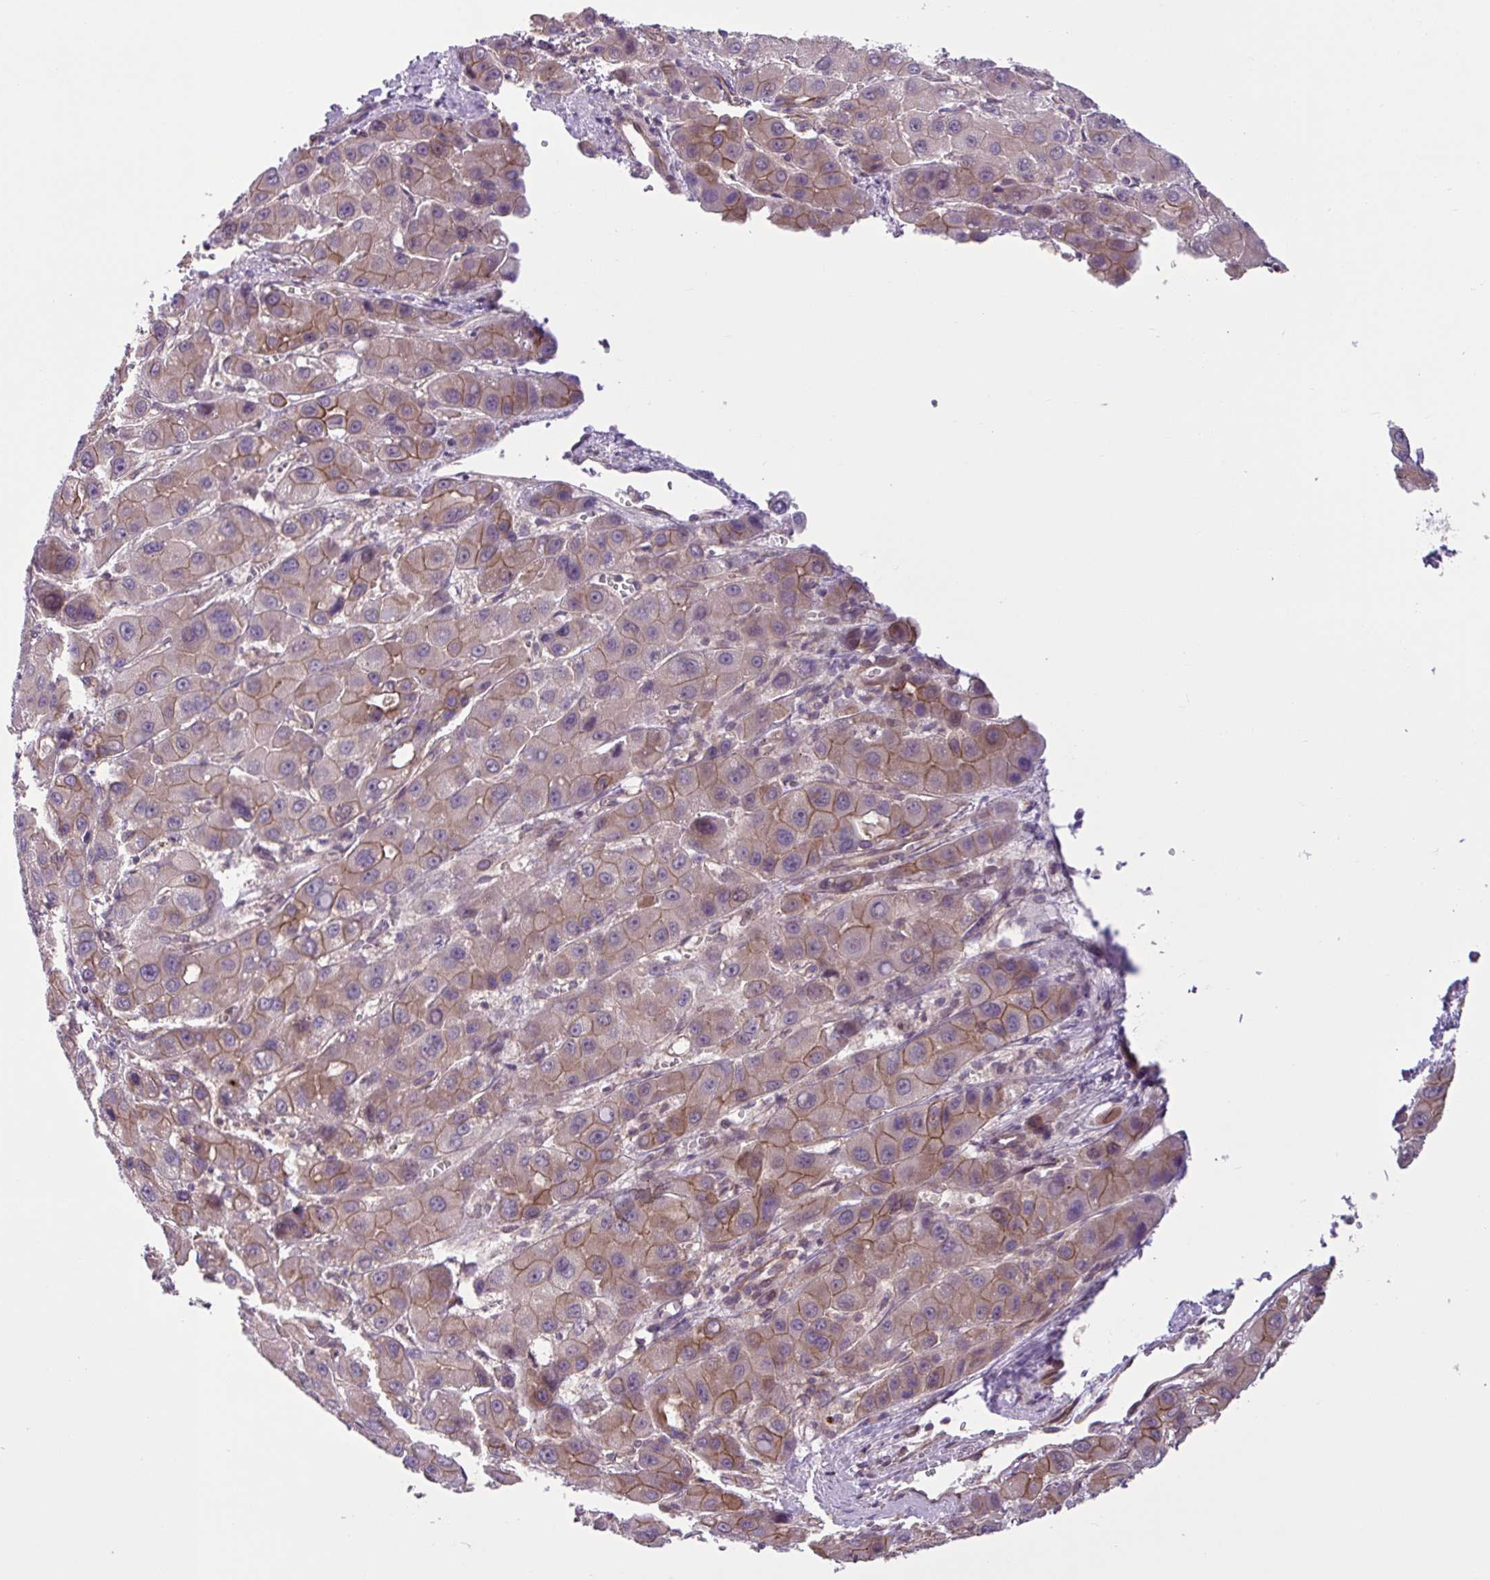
{"staining": {"intensity": "moderate", "quantity": ">75%", "location": "cytoplasmic/membranous,nuclear"}, "tissue": "liver cancer", "cell_type": "Tumor cells", "image_type": "cancer", "snomed": [{"axis": "morphology", "description": "Carcinoma, Hepatocellular, NOS"}, {"axis": "topography", "description": "Liver"}], "caption": "Immunohistochemical staining of liver cancer (hepatocellular carcinoma) reveals medium levels of moderate cytoplasmic/membranous and nuclear protein expression in about >75% of tumor cells.", "gene": "GLTP", "patient": {"sex": "male", "age": 55}}